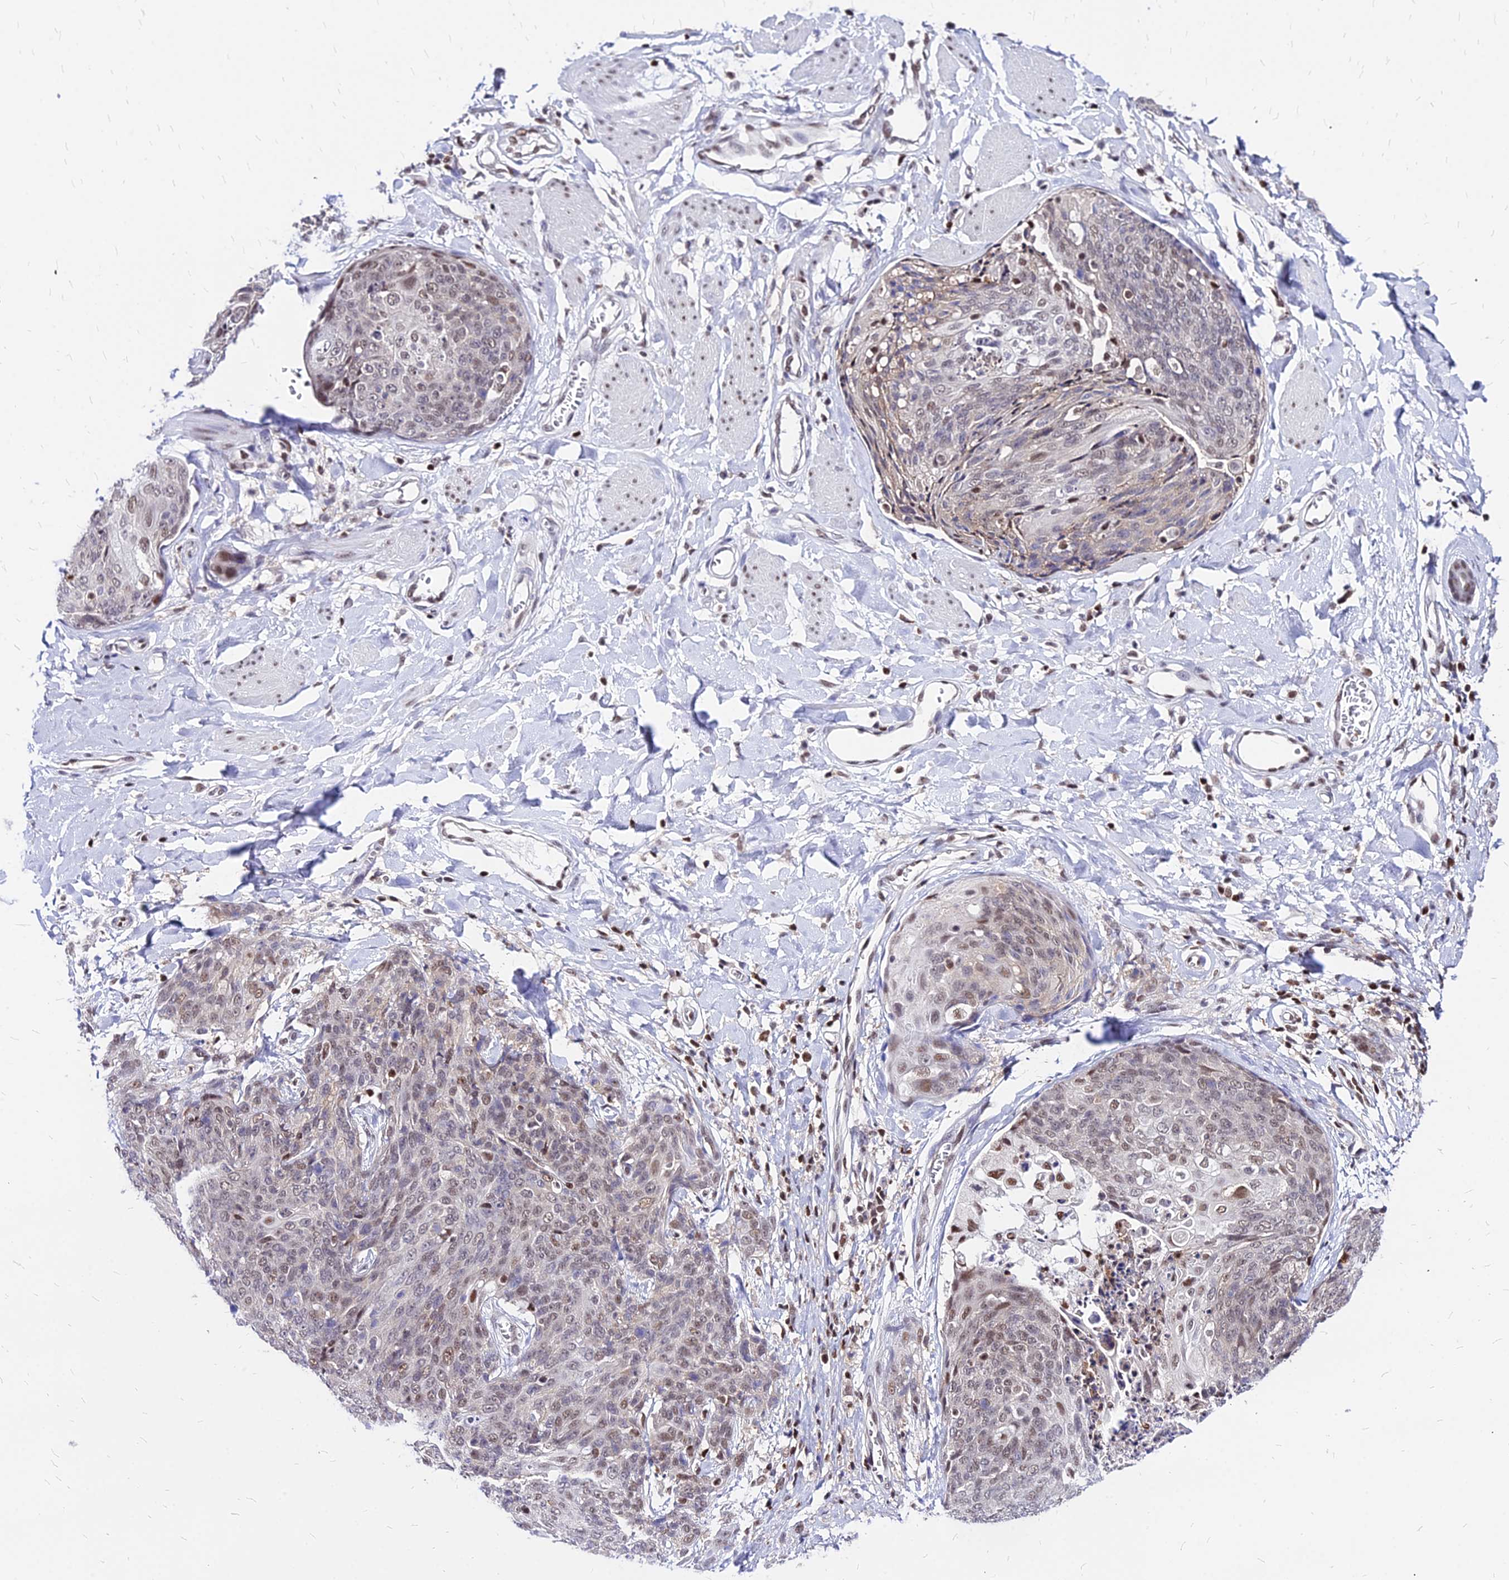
{"staining": {"intensity": "weak", "quantity": "25%-75%", "location": "nuclear"}, "tissue": "skin cancer", "cell_type": "Tumor cells", "image_type": "cancer", "snomed": [{"axis": "morphology", "description": "Squamous cell carcinoma, NOS"}, {"axis": "topography", "description": "Skin"}, {"axis": "topography", "description": "Vulva"}], "caption": "Skin cancer (squamous cell carcinoma) was stained to show a protein in brown. There is low levels of weak nuclear expression in about 25%-75% of tumor cells. (DAB (3,3'-diaminobenzidine) IHC, brown staining for protein, blue staining for nuclei).", "gene": "PAXX", "patient": {"sex": "female", "age": 85}}